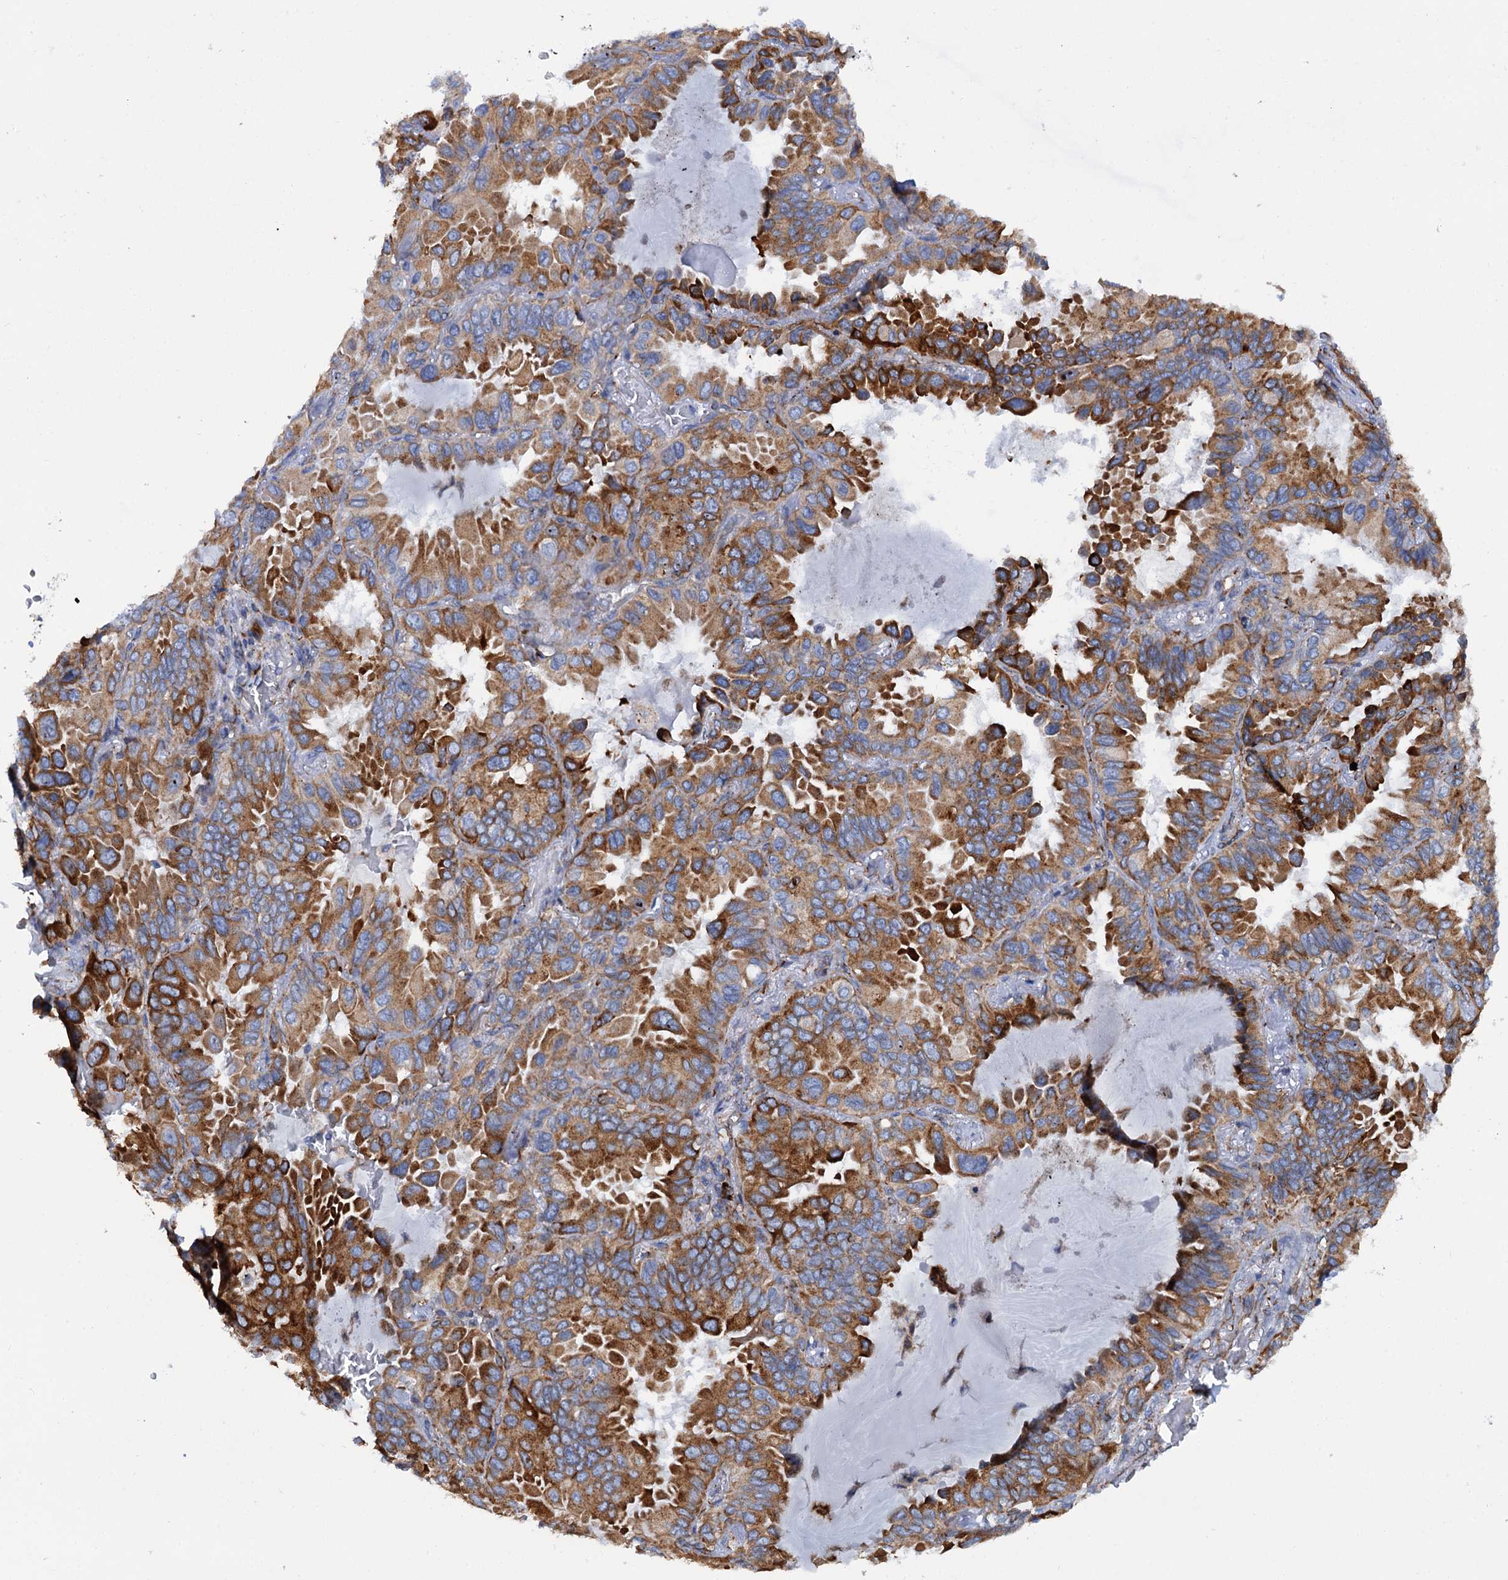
{"staining": {"intensity": "strong", "quantity": ">75%", "location": "cytoplasmic/membranous"}, "tissue": "lung cancer", "cell_type": "Tumor cells", "image_type": "cancer", "snomed": [{"axis": "morphology", "description": "Adenocarcinoma, NOS"}, {"axis": "topography", "description": "Lung"}], "caption": "Protein staining of lung adenocarcinoma tissue demonstrates strong cytoplasmic/membranous positivity in about >75% of tumor cells. The staining was performed using DAB (3,3'-diaminobenzidine), with brown indicating positive protein expression. Nuclei are stained blue with hematoxylin.", "gene": "SHE", "patient": {"sex": "male", "age": 64}}